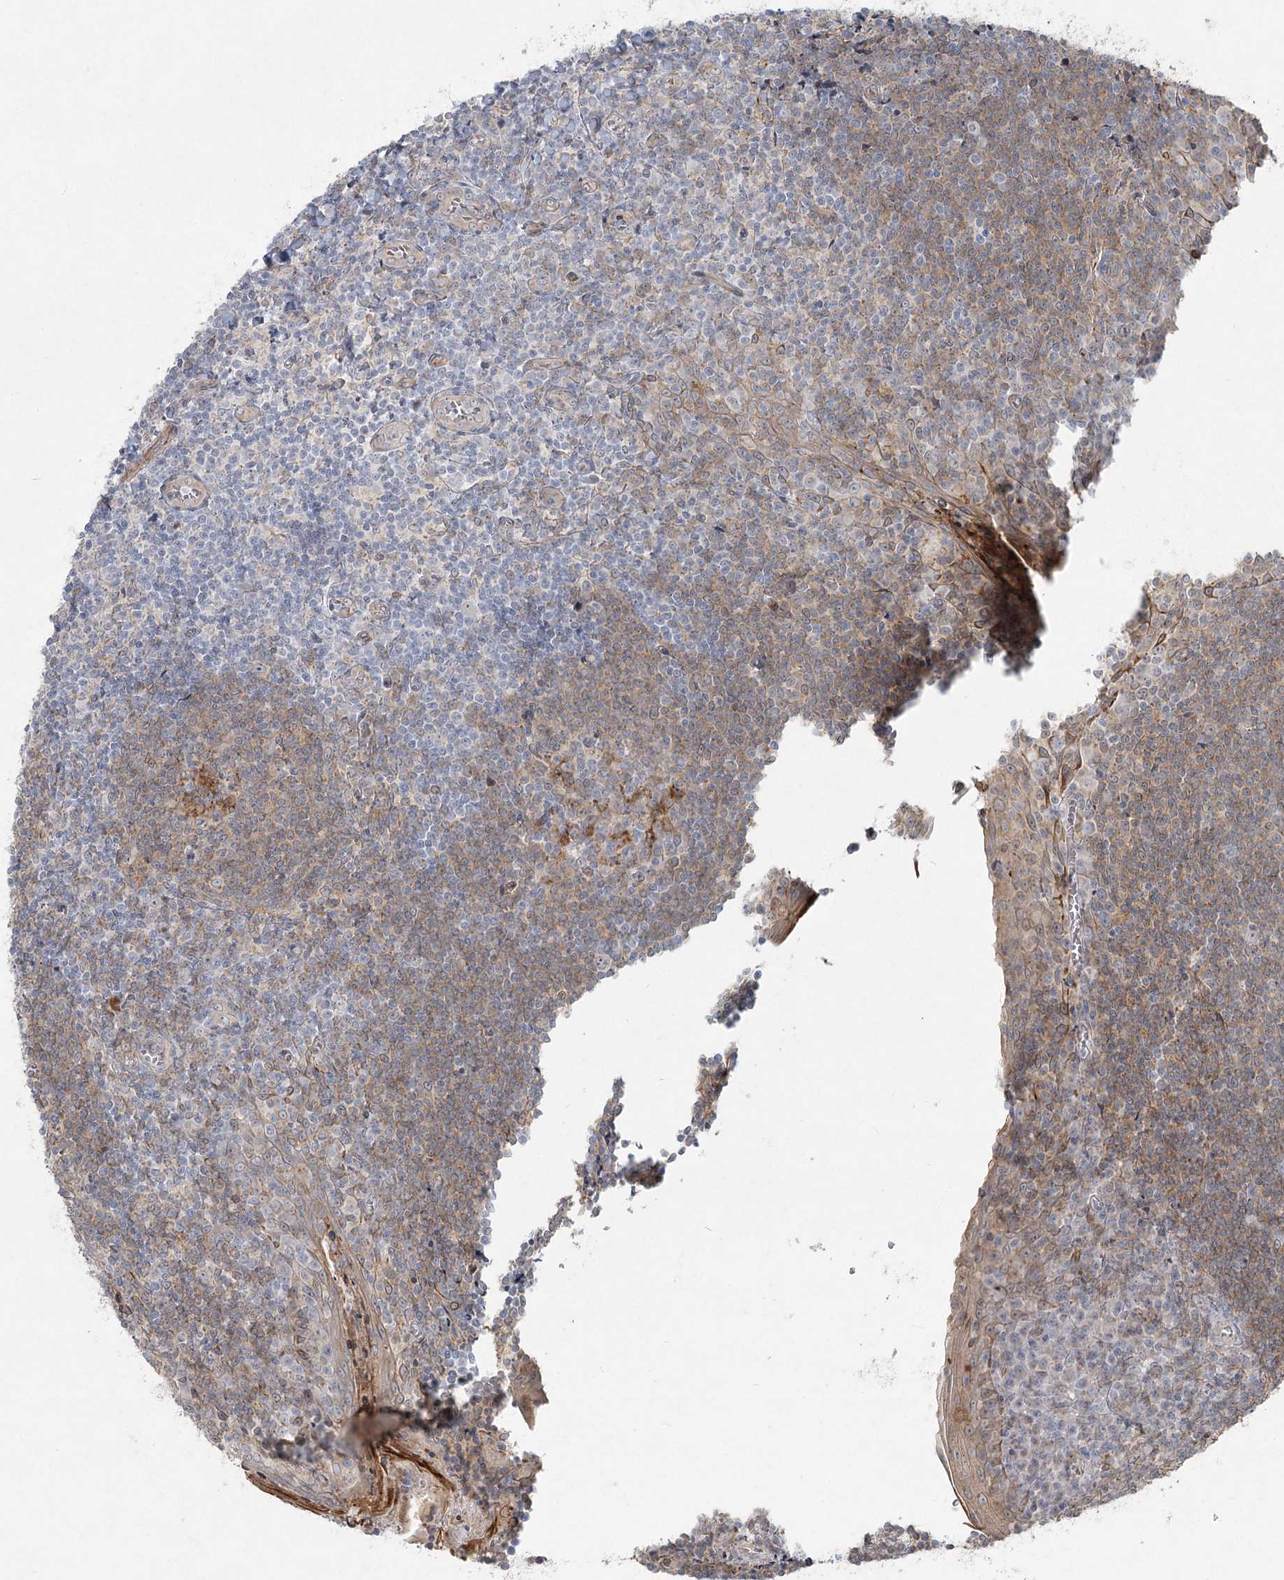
{"staining": {"intensity": "moderate", "quantity": "25%-75%", "location": "cytoplasmic/membranous"}, "tissue": "tonsil", "cell_type": "Germinal center cells", "image_type": "normal", "snomed": [{"axis": "morphology", "description": "Normal tissue, NOS"}, {"axis": "topography", "description": "Tonsil"}], "caption": "The histopathology image shows staining of unremarkable tonsil, revealing moderate cytoplasmic/membranous protein positivity (brown color) within germinal center cells.", "gene": "LRP2BP", "patient": {"sex": "male", "age": 27}}